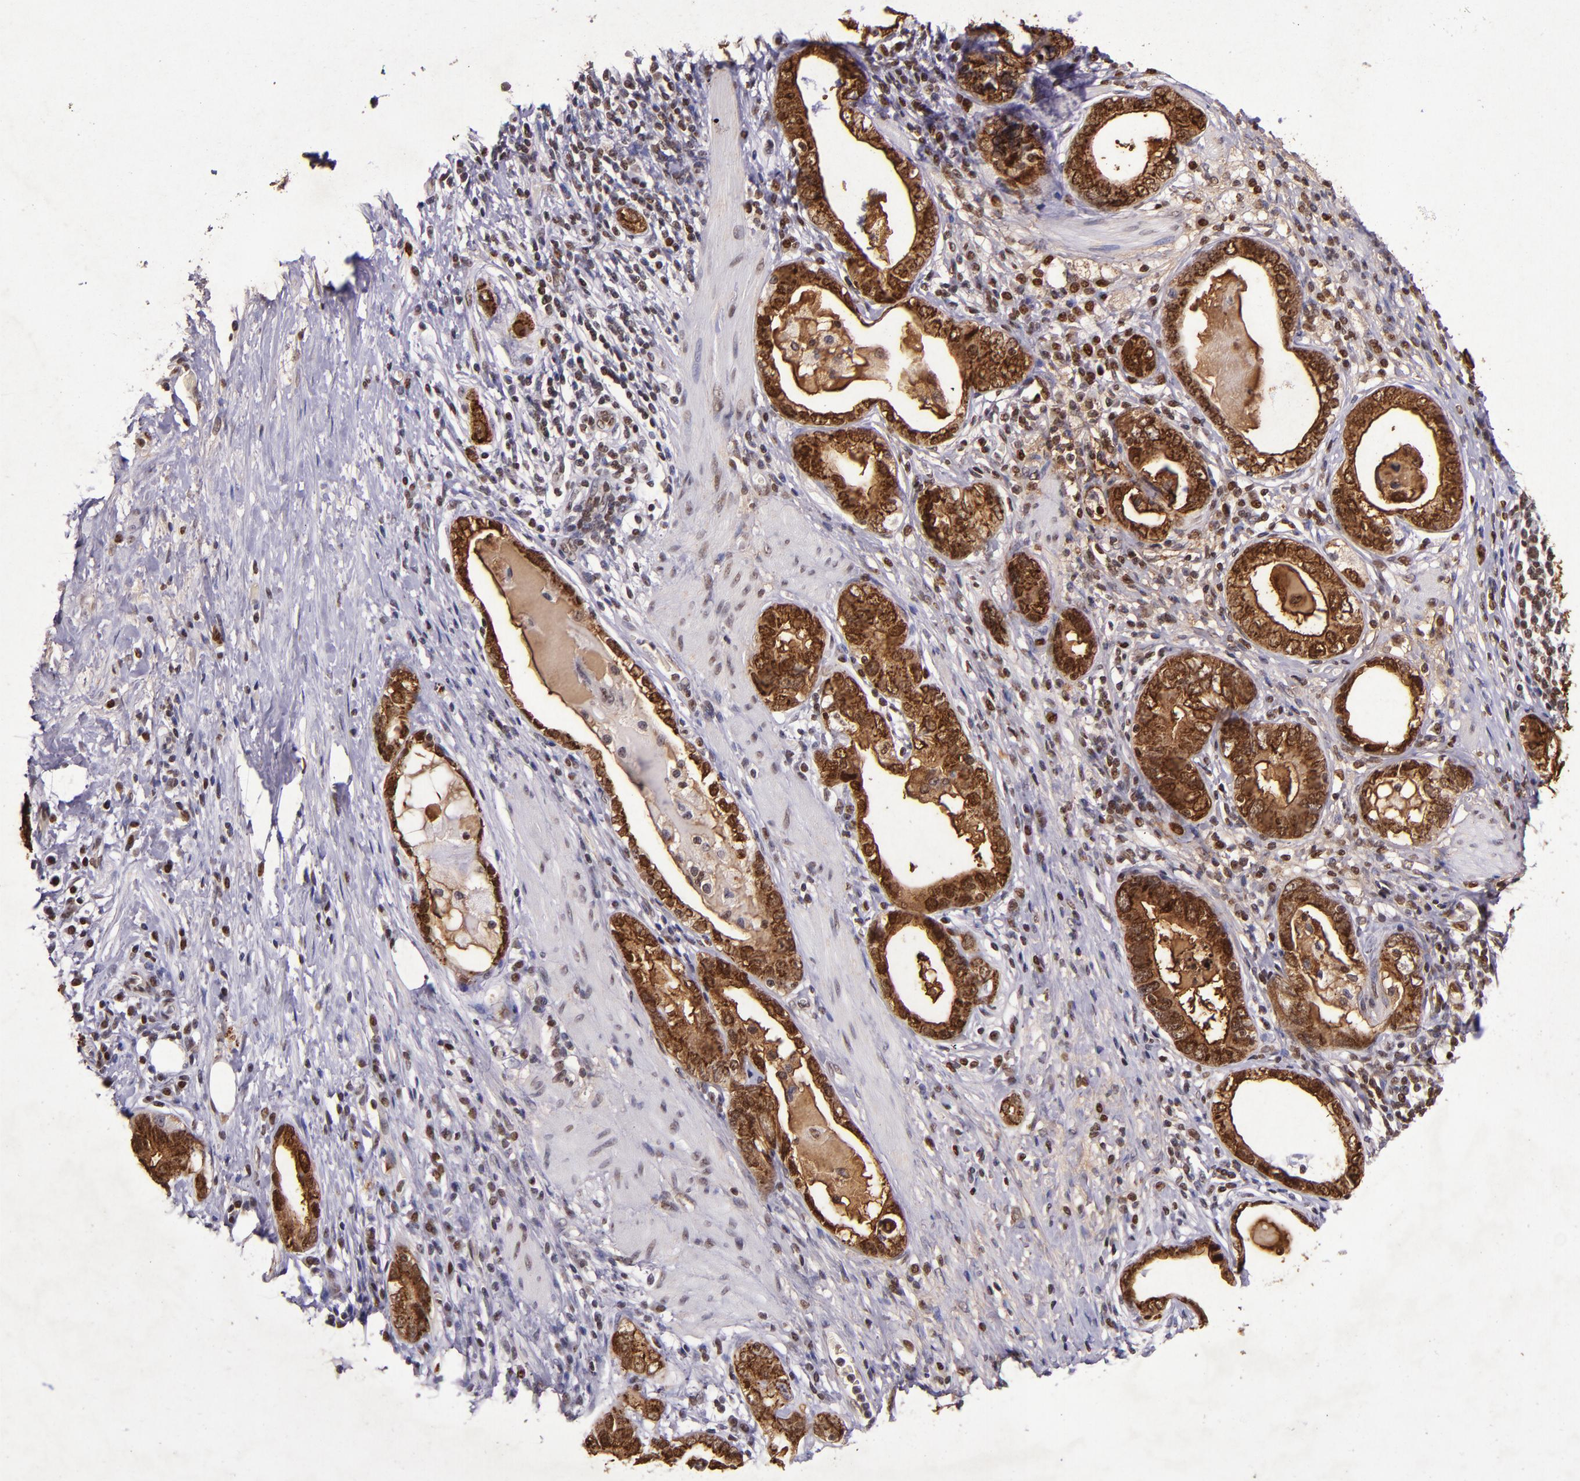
{"staining": {"intensity": "strong", "quantity": ">75%", "location": "cytoplasmic/membranous,nuclear"}, "tissue": "stomach cancer", "cell_type": "Tumor cells", "image_type": "cancer", "snomed": [{"axis": "morphology", "description": "Adenocarcinoma, NOS"}, {"axis": "topography", "description": "Stomach, lower"}], "caption": "Tumor cells demonstrate high levels of strong cytoplasmic/membranous and nuclear staining in approximately >75% of cells in human stomach cancer. The protein is shown in brown color, while the nuclei are stained blue.", "gene": "MGMT", "patient": {"sex": "female", "age": 93}}